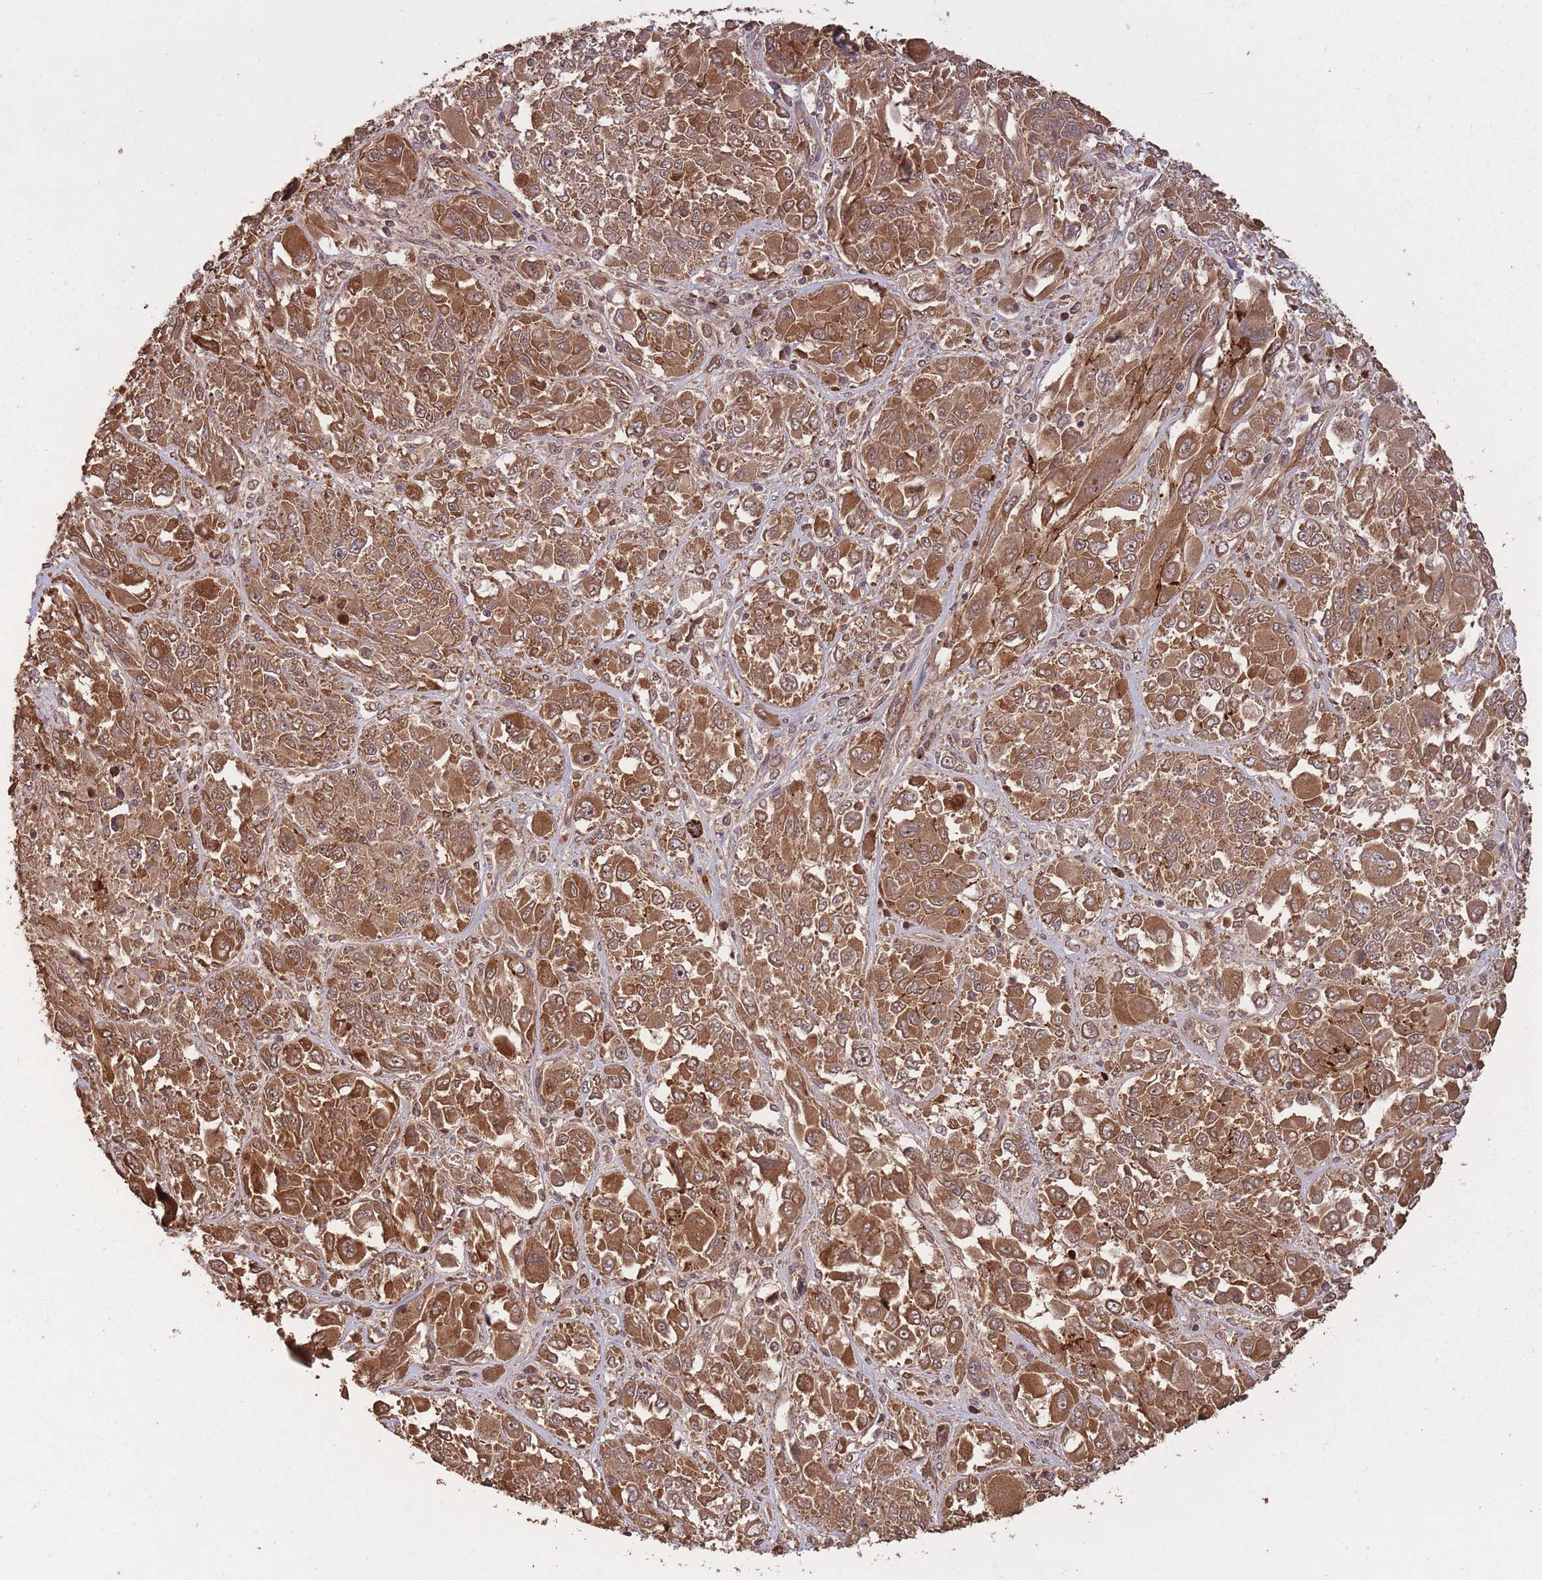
{"staining": {"intensity": "strong", "quantity": ">75%", "location": "cytoplasmic/membranous"}, "tissue": "melanoma", "cell_type": "Tumor cells", "image_type": "cancer", "snomed": [{"axis": "morphology", "description": "Malignant melanoma, NOS"}, {"axis": "topography", "description": "Skin"}], "caption": "Human melanoma stained with a brown dye exhibits strong cytoplasmic/membranous positive staining in about >75% of tumor cells.", "gene": "ERBB3", "patient": {"sex": "female", "age": 91}}